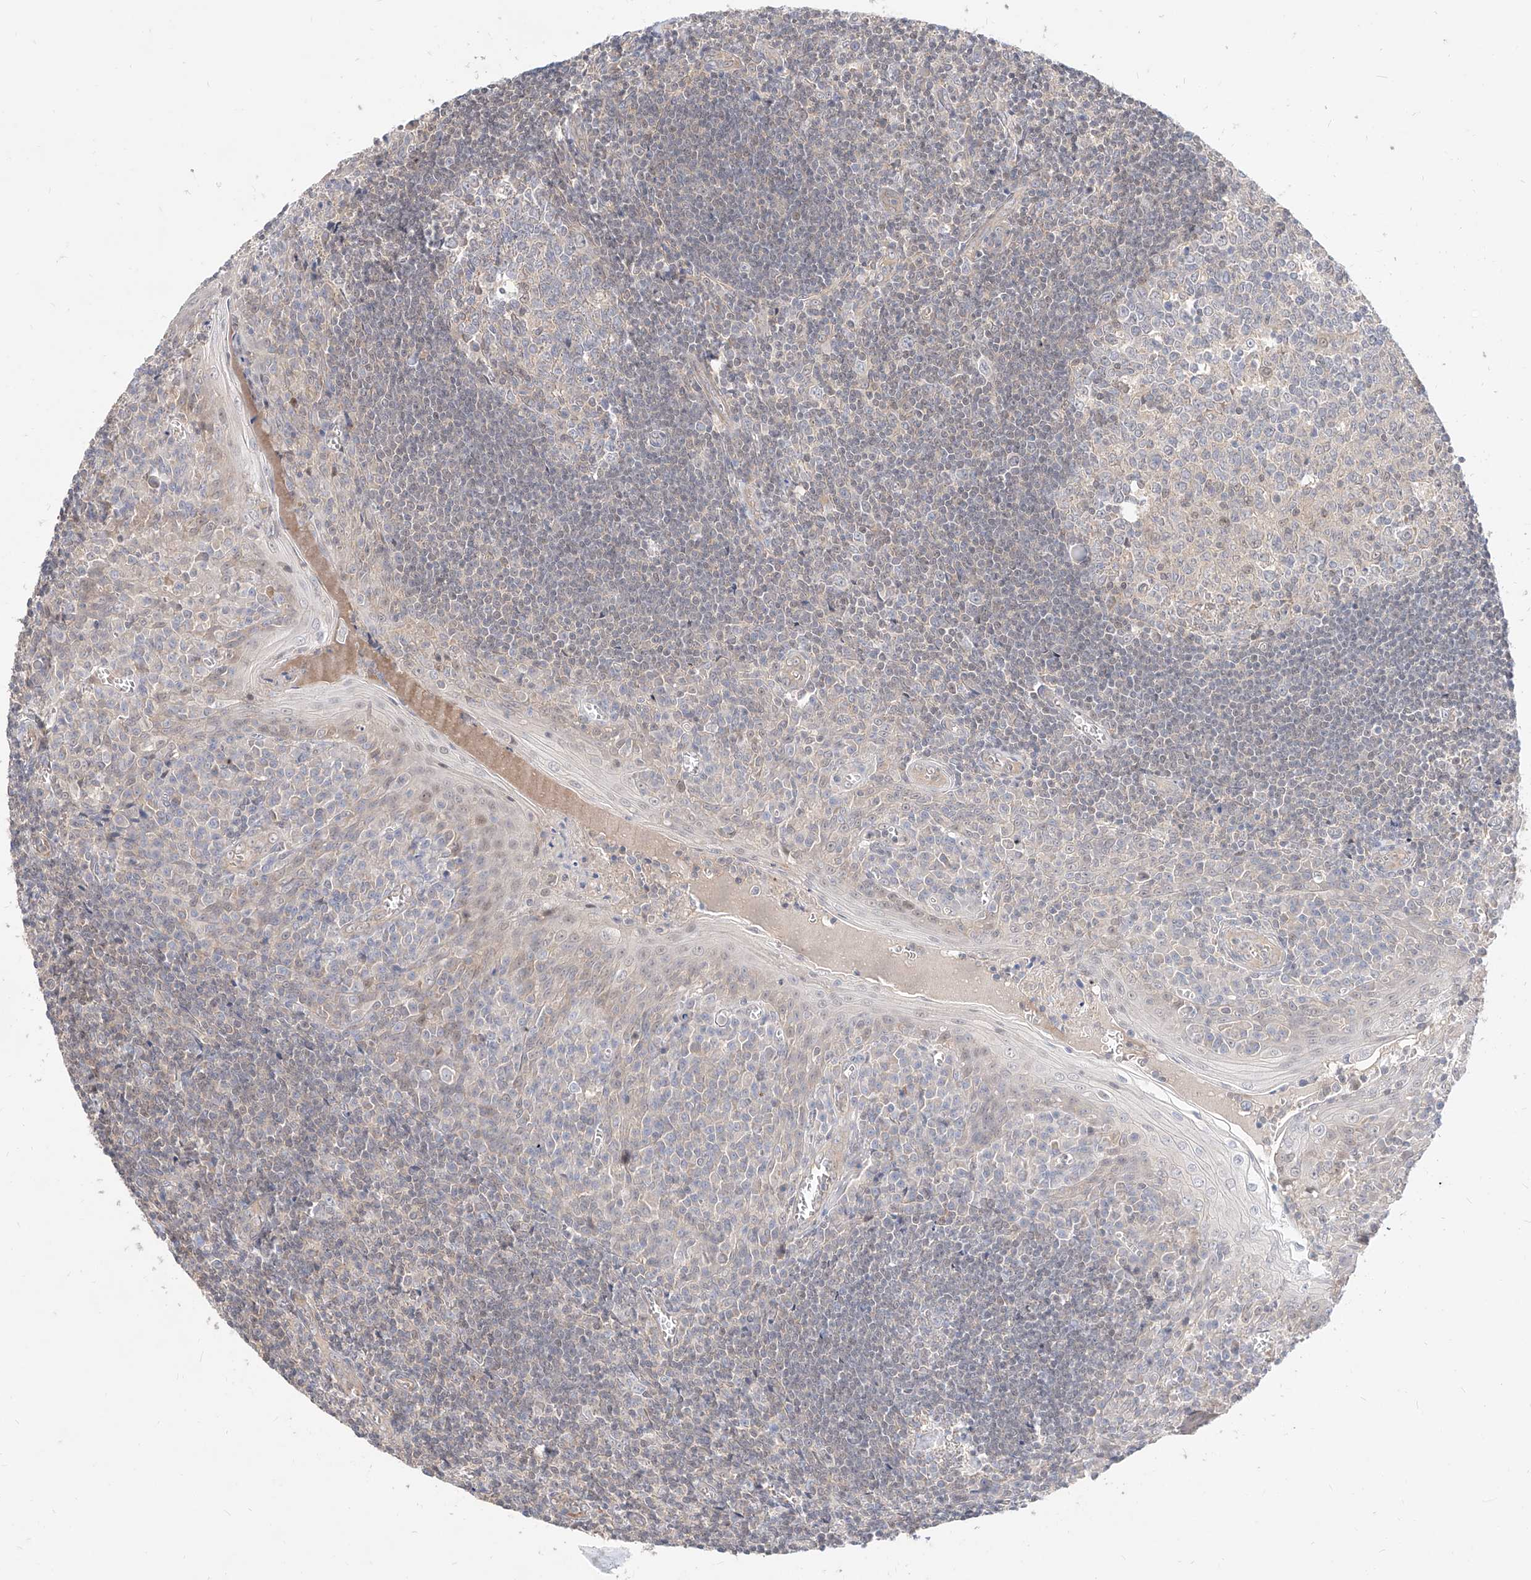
{"staining": {"intensity": "weak", "quantity": "<25%", "location": "cytoplasmic/membranous,nuclear"}, "tissue": "tonsil", "cell_type": "Germinal center cells", "image_type": "normal", "snomed": [{"axis": "morphology", "description": "Normal tissue, NOS"}, {"axis": "topography", "description": "Tonsil"}], "caption": "DAB (3,3'-diaminobenzidine) immunohistochemical staining of benign human tonsil exhibits no significant positivity in germinal center cells.", "gene": "TSNAX", "patient": {"sex": "male", "age": 27}}